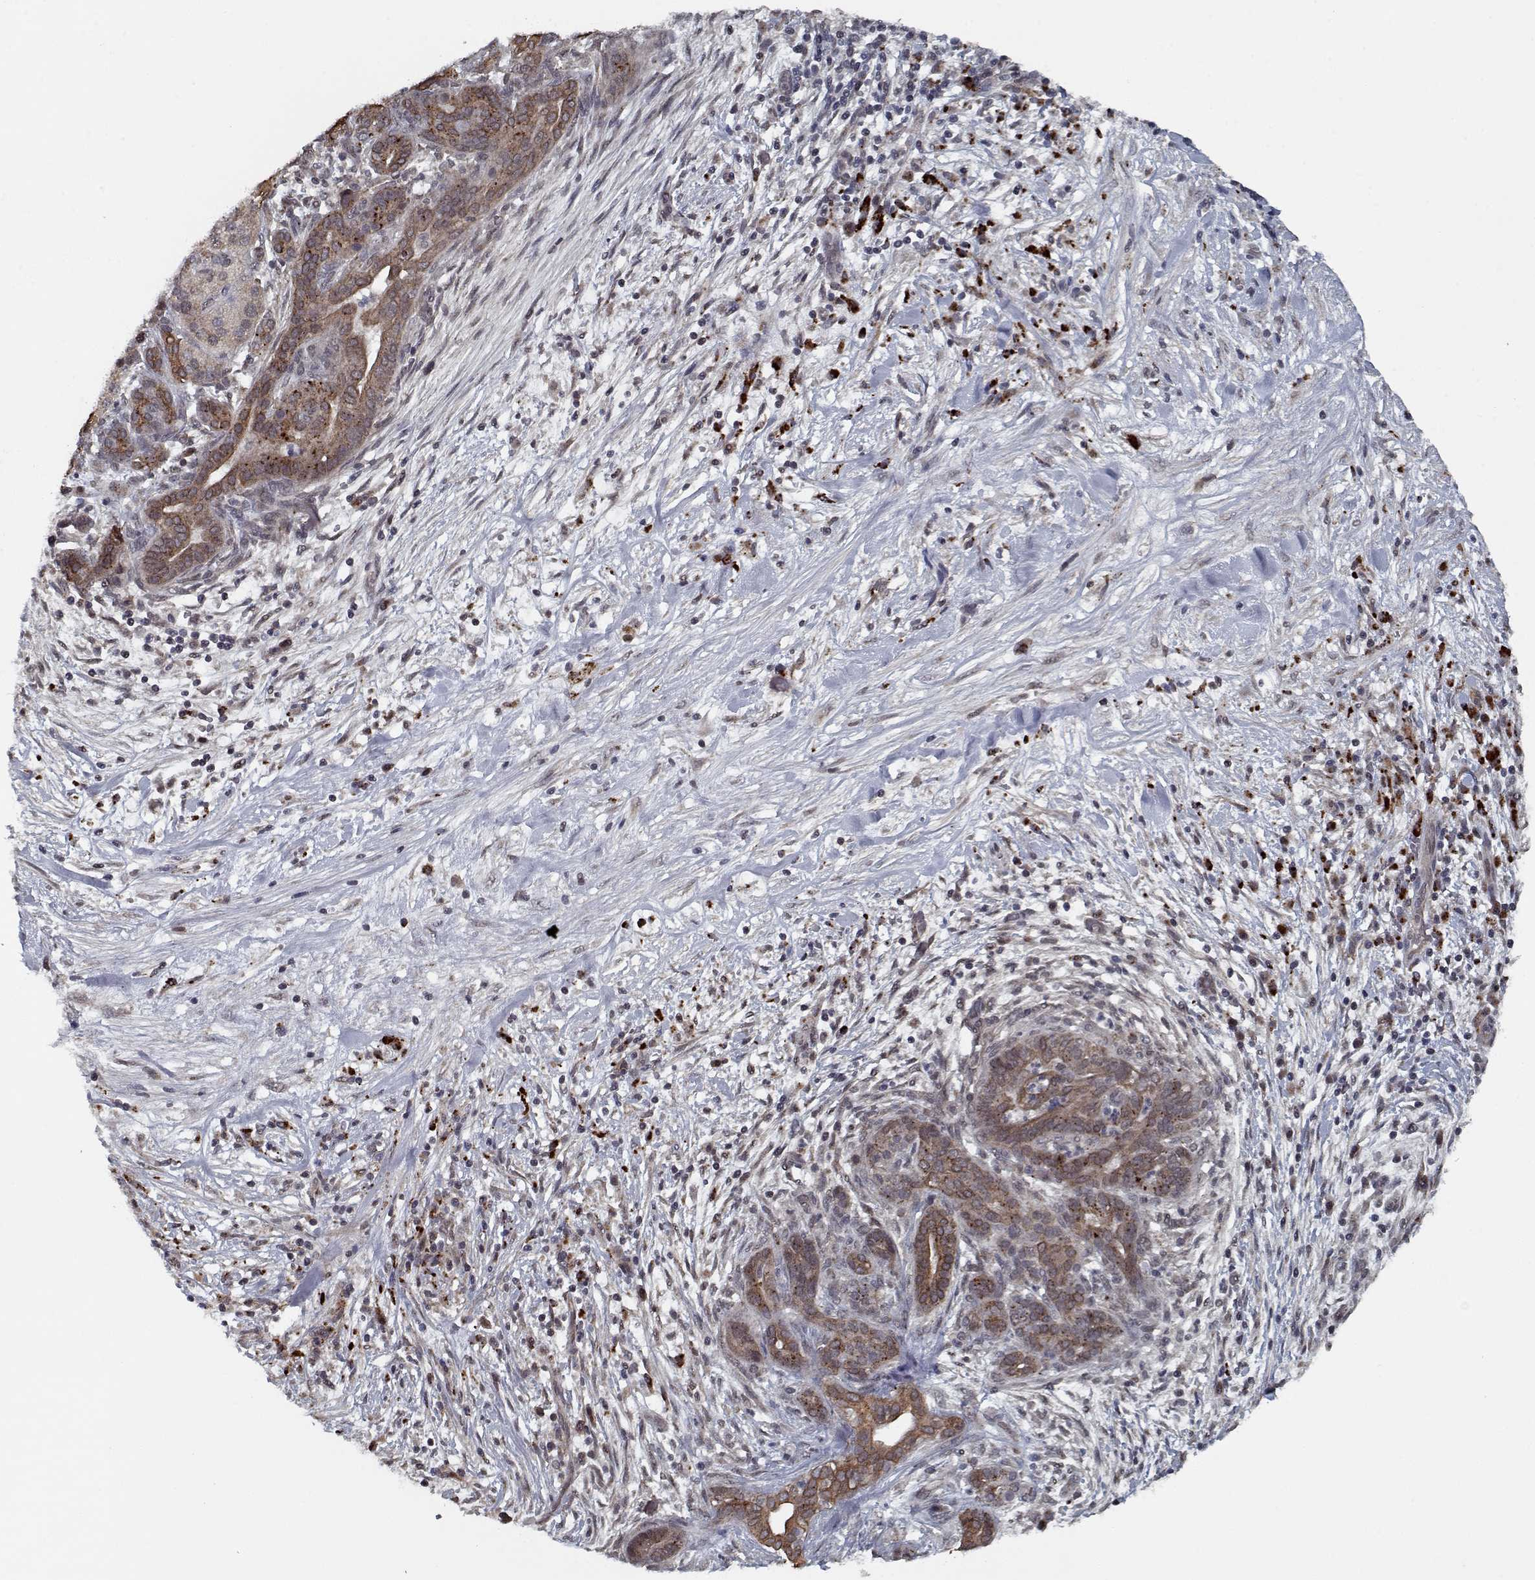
{"staining": {"intensity": "strong", "quantity": "25%-75%", "location": "cytoplasmic/membranous"}, "tissue": "pancreatic cancer", "cell_type": "Tumor cells", "image_type": "cancer", "snomed": [{"axis": "morphology", "description": "Adenocarcinoma, NOS"}, {"axis": "topography", "description": "Pancreas"}], "caption": "The micrograph reveals staining of adenocarcinoma (pancreatic), revealing strong cytoplasmic/membranous protein expression (brown color) within tumor cells.", "gene": "NLK", "patient": {"sex": "male", "age": 44}}